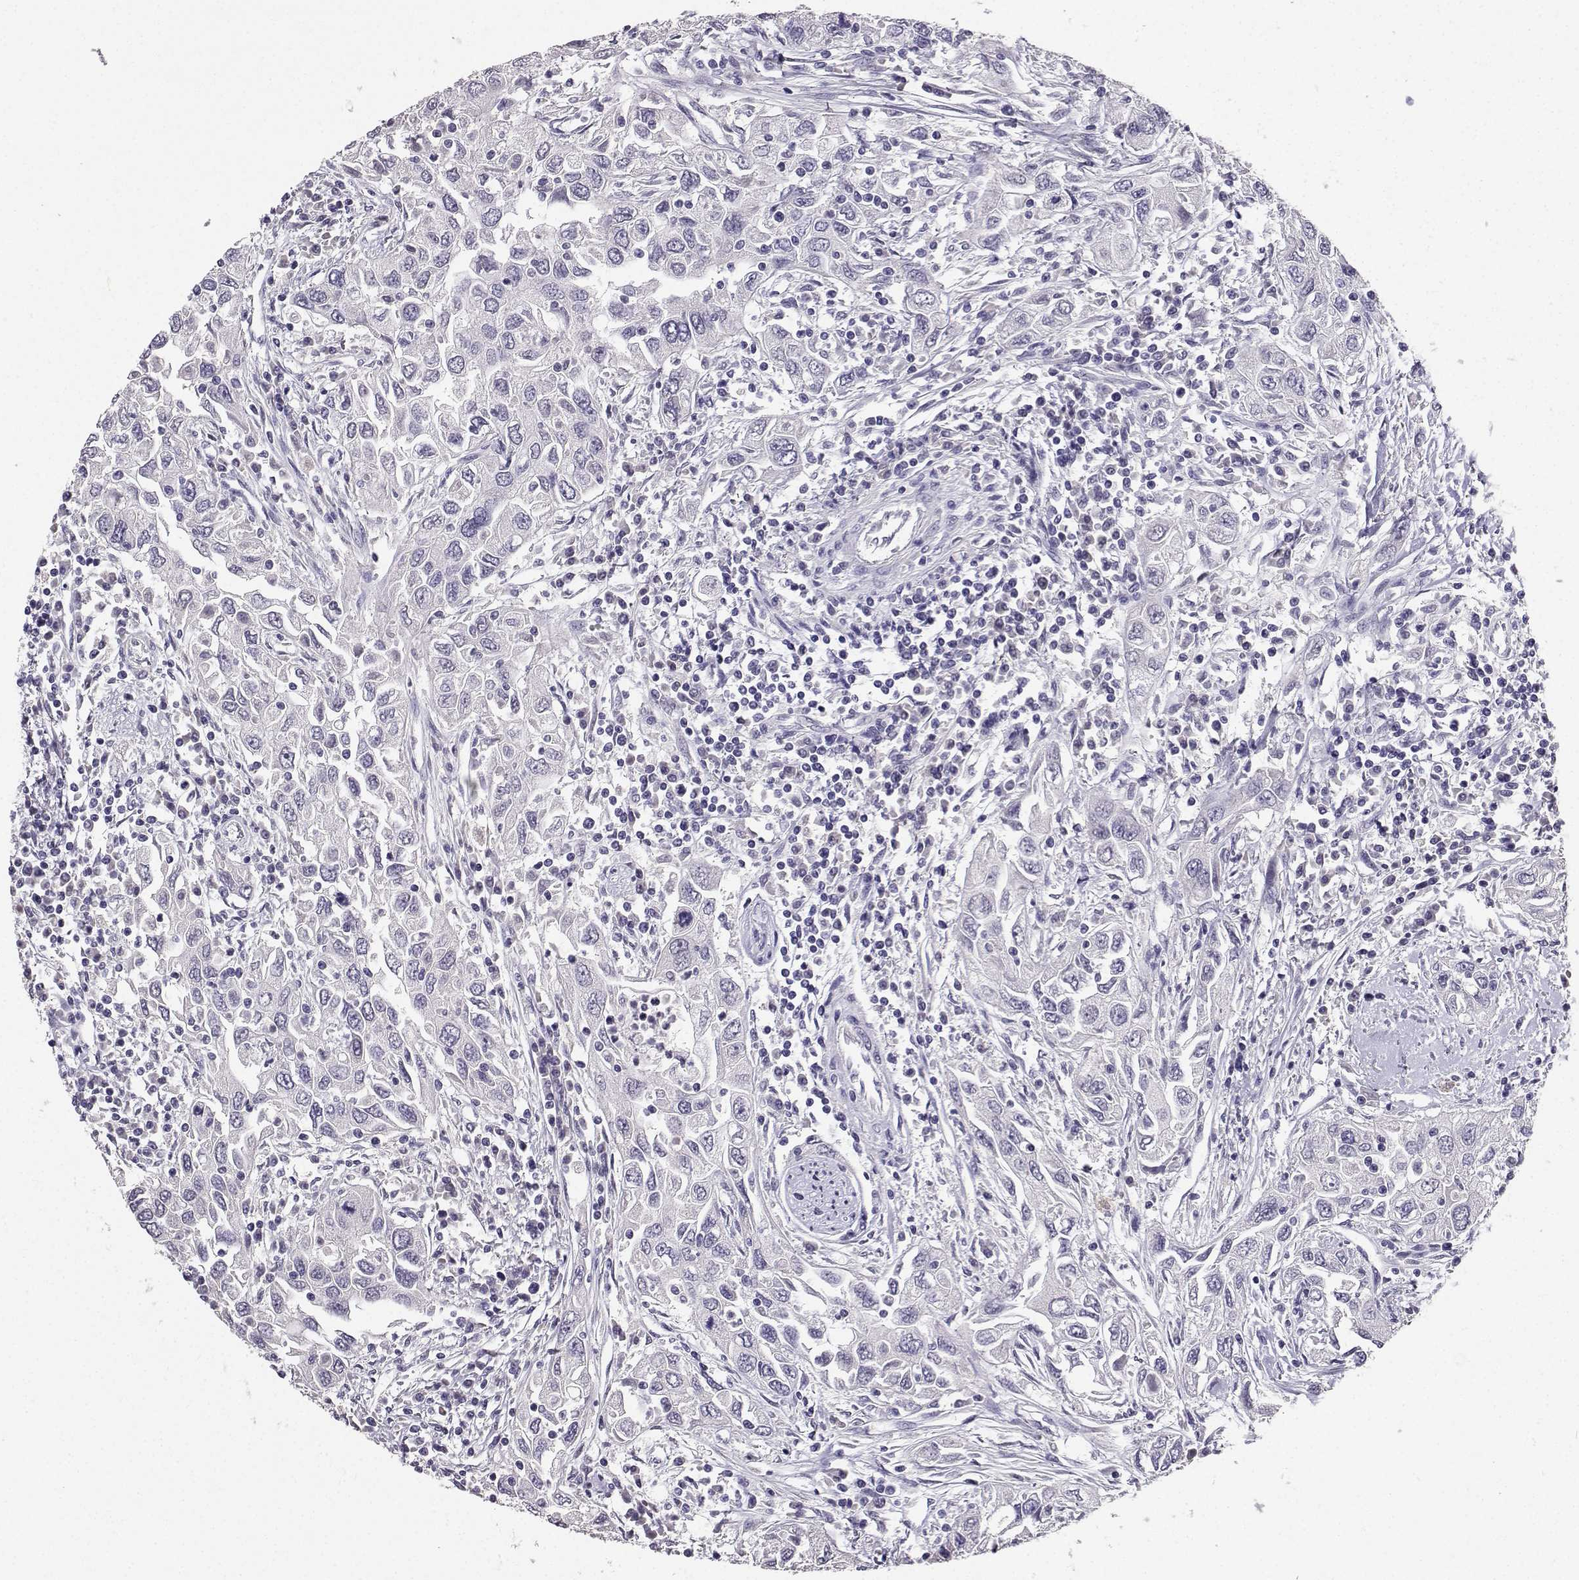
{"staining": {"intensity": "negative", "quantity": "none", "location": "none"}, "tissue": "urothelial cancer", "cell_type": "Tumor cells", "image_type": "cancer", "snomed": [{"axis": "morphology", "description": "Urothelial carcinoma, High grade"}, {"axis": "topography", "description": "Urinary bladder"}], "caption": "A high-resolution image shows immunohistochemistry (IHC) staining of urothelial carcinoma (high-grade), which reveals no significant expression in tumor cells.", "gene": "SPAG11B", "patient": {"sex": "male", "age": 76}}